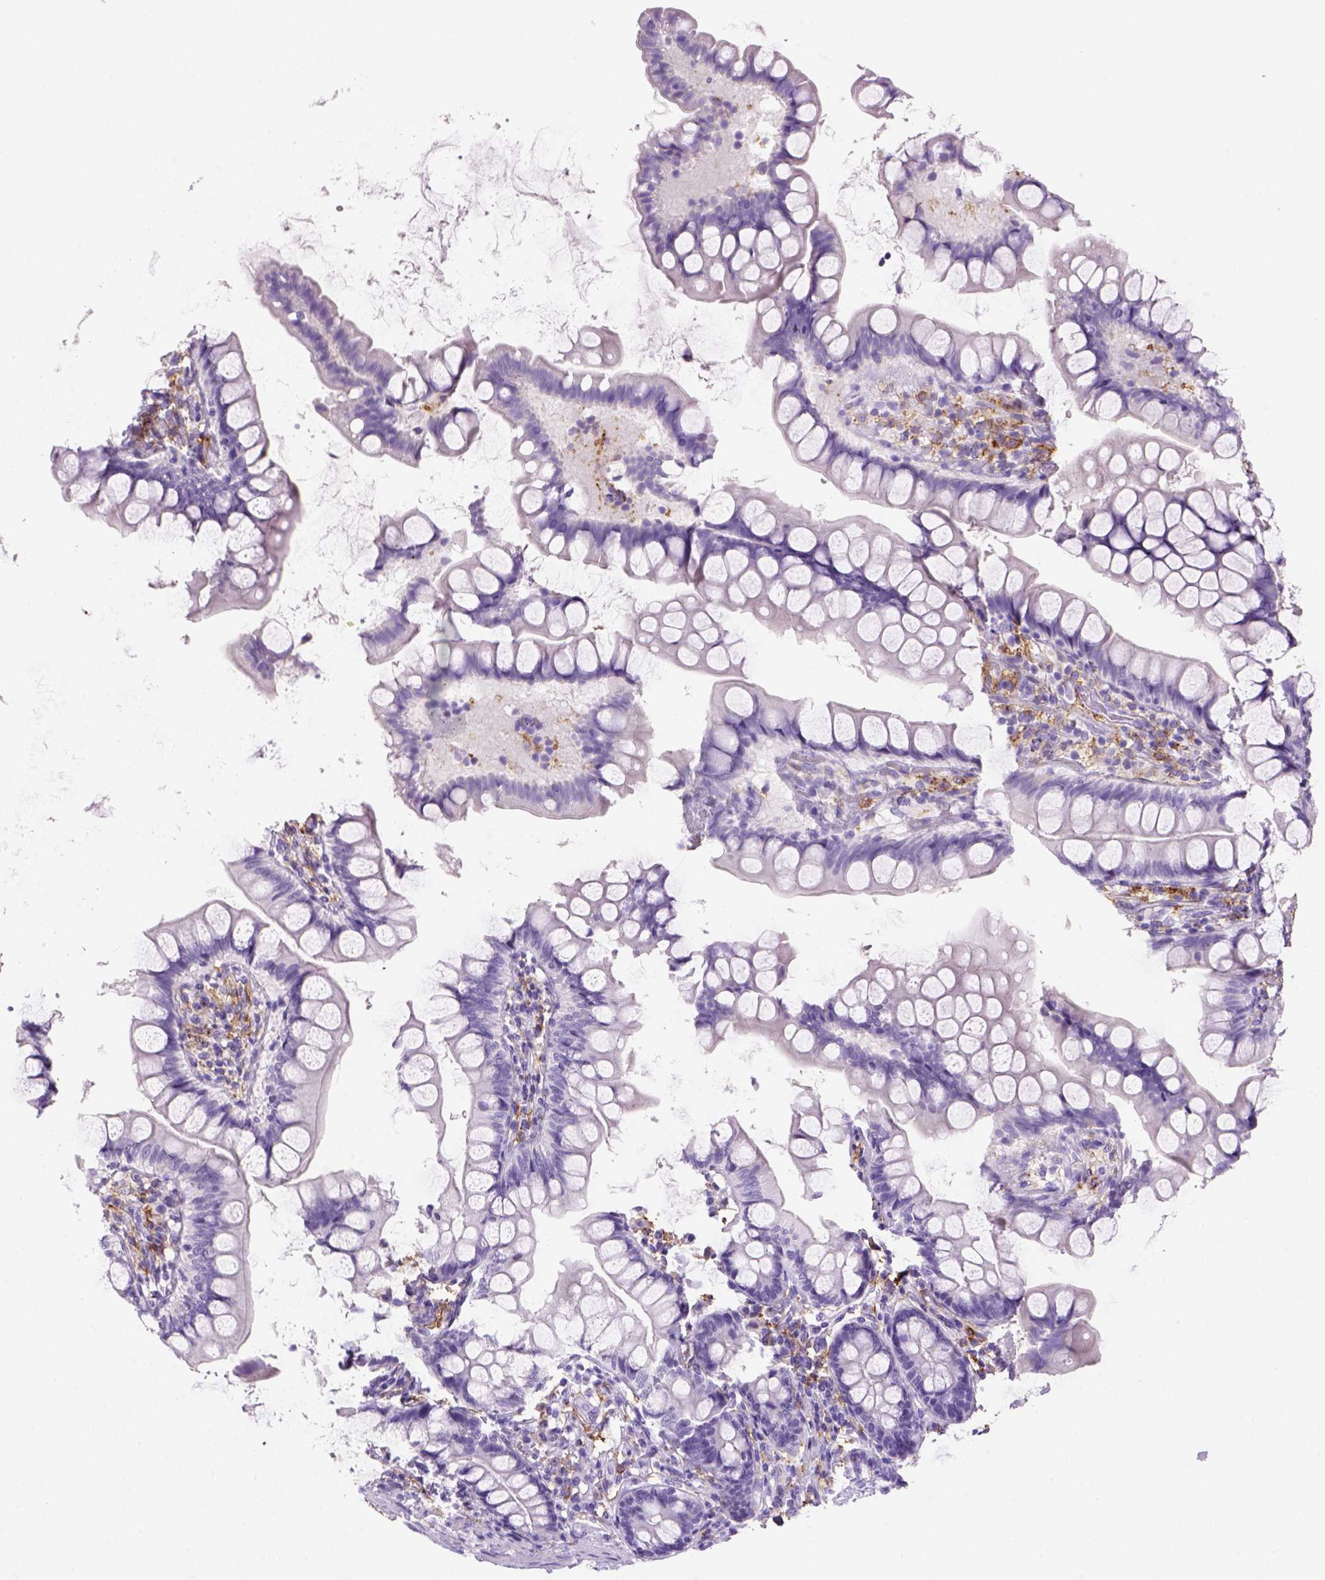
{"staining": {"intensity": "negative", "quantity": "none", "location": "none"}, "tissue": "small intestine", "cell_type": "Glandular cells", "image_type": "normal", "snomed": [{"axis": "morphology", "description": "Normal tissue, NOS"}, {"axis": "topography", "description": "Small intestine"}], "caption": "Immunohistochemistry image of normal human small intestine stained for a protein (brown), which exhibits no staining in glandular cells. (DAB (3,3'-diaminobenzidine) immunohistochemistry (IHC) with hematoxylin counter stain).", "gene": "CD14", "patient": {"sex": "male", "age": 70}}